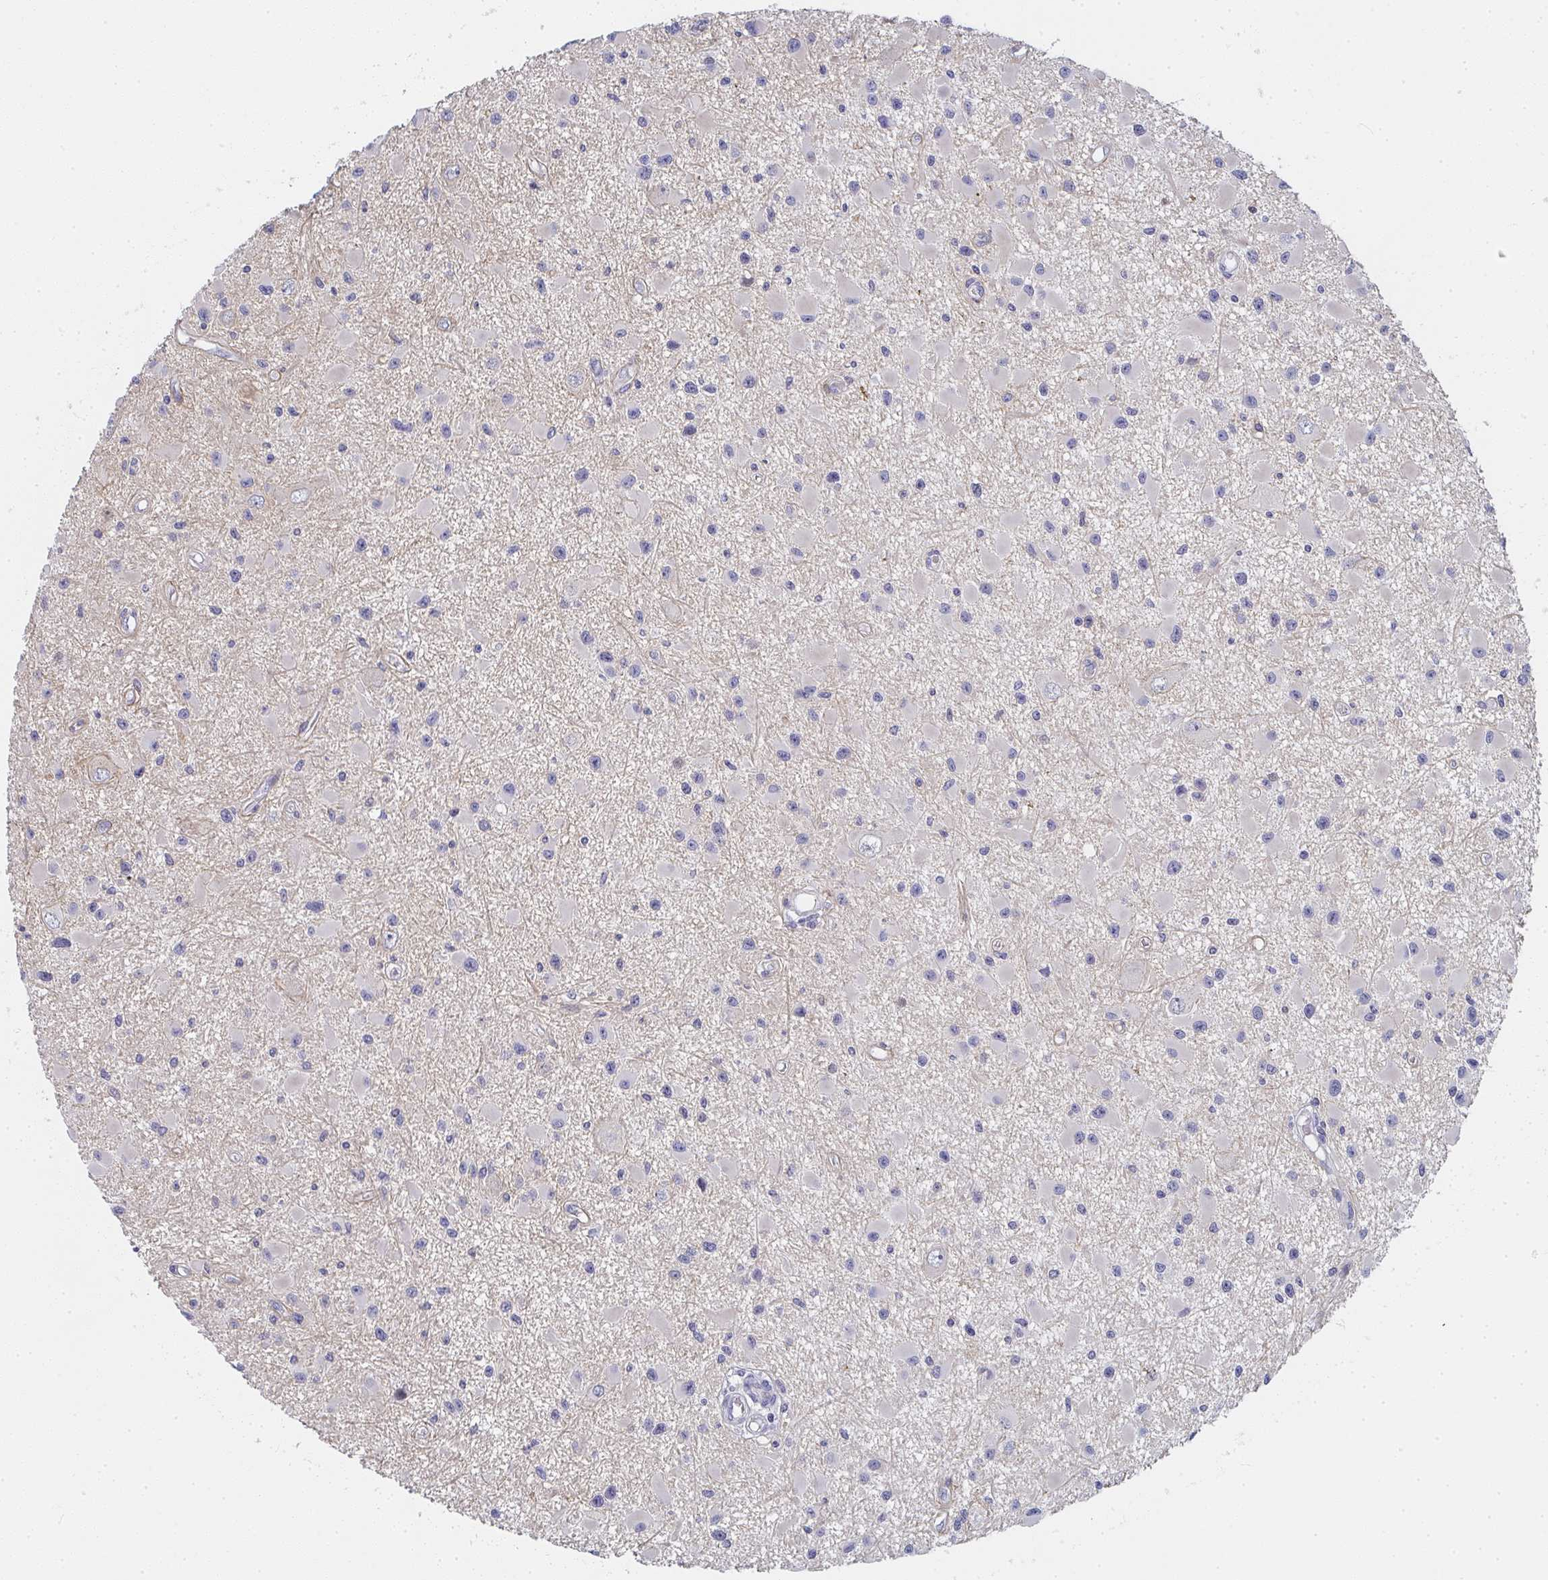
{"staining": {"intensity": "negative", "quantity": "none", "location": "none"}, "tissue": "glioma", "cell_type": "Tumor cells", "image_type": "cancer", "snomed": [{"axis": "morphology", "description": "Glioma, malignant, High grade"}, {"axis": "topography", "description": "Brain"}], "caption": "Immunohistochemical staining of human malignant glioma (high-grade) displays no significant expression in tumor cells.", "gene": "ZIC3", "patient": {"sex": "male", "age": 54}}